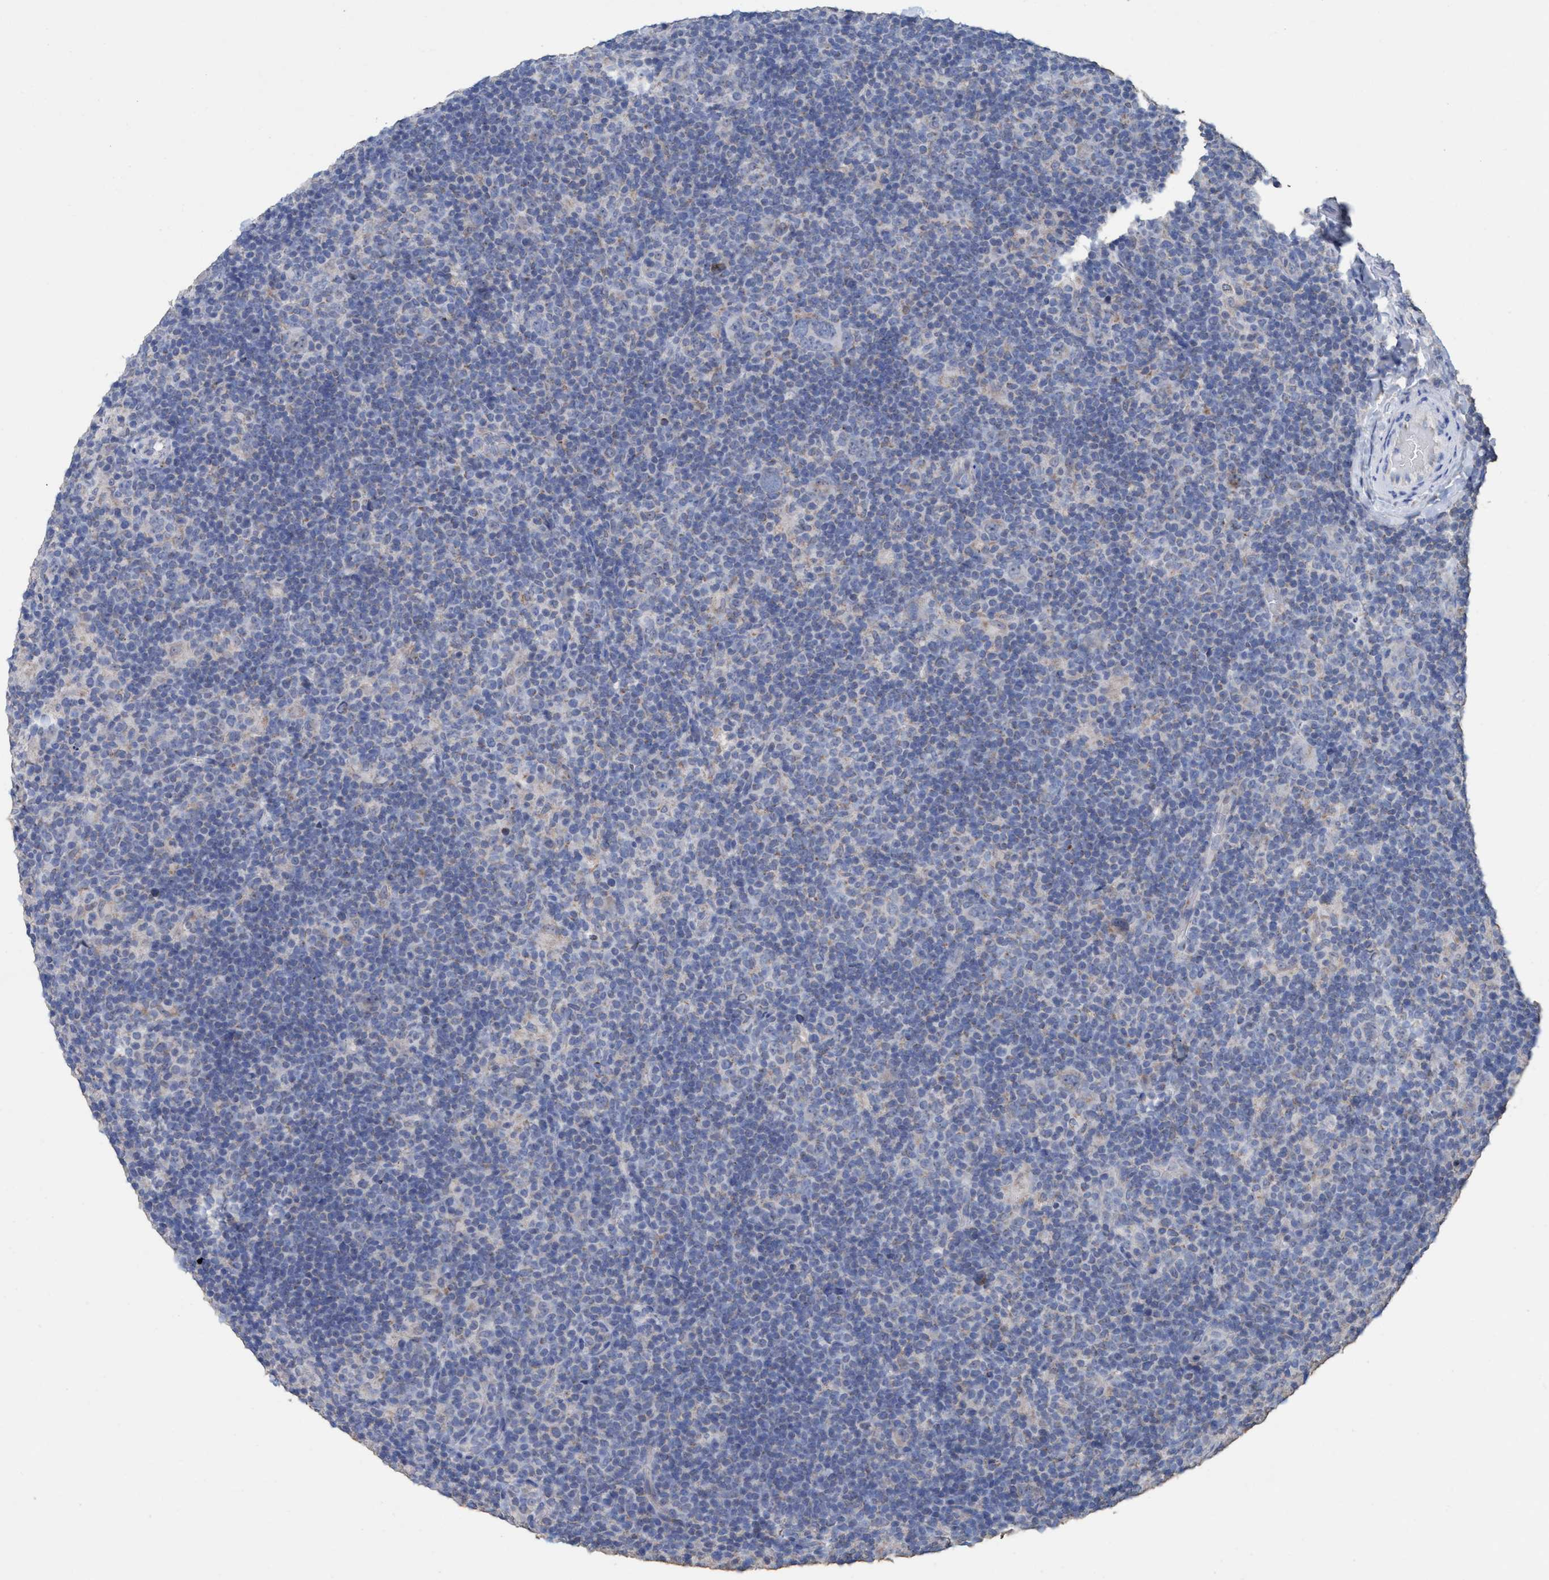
{"staining": {"intensity": "negative", "quantity": "none", "location": "none"}, "tissue": "lymphoma", "cell_type": "Tumor cells", "image_type": "cancer", "snomed": [{"axis": "morphology", "description": "Hodgkin's disease, NOS"}, {"axis": "topography", "description": "Lymph node"}], "caption": "High magnification brightfield microscopy of lymphoma stained with DAB (brown) and counterstained with hematoxylin (blue): tumor cells show no significant staining. The staining was performed using DAB to visualize the protein expression in brown, while the nuclei were stained in blue with hematoxylin (Magnification: 20x).", "gene": "RSAD1", "patient": {"sex": "female", "age": 57}}